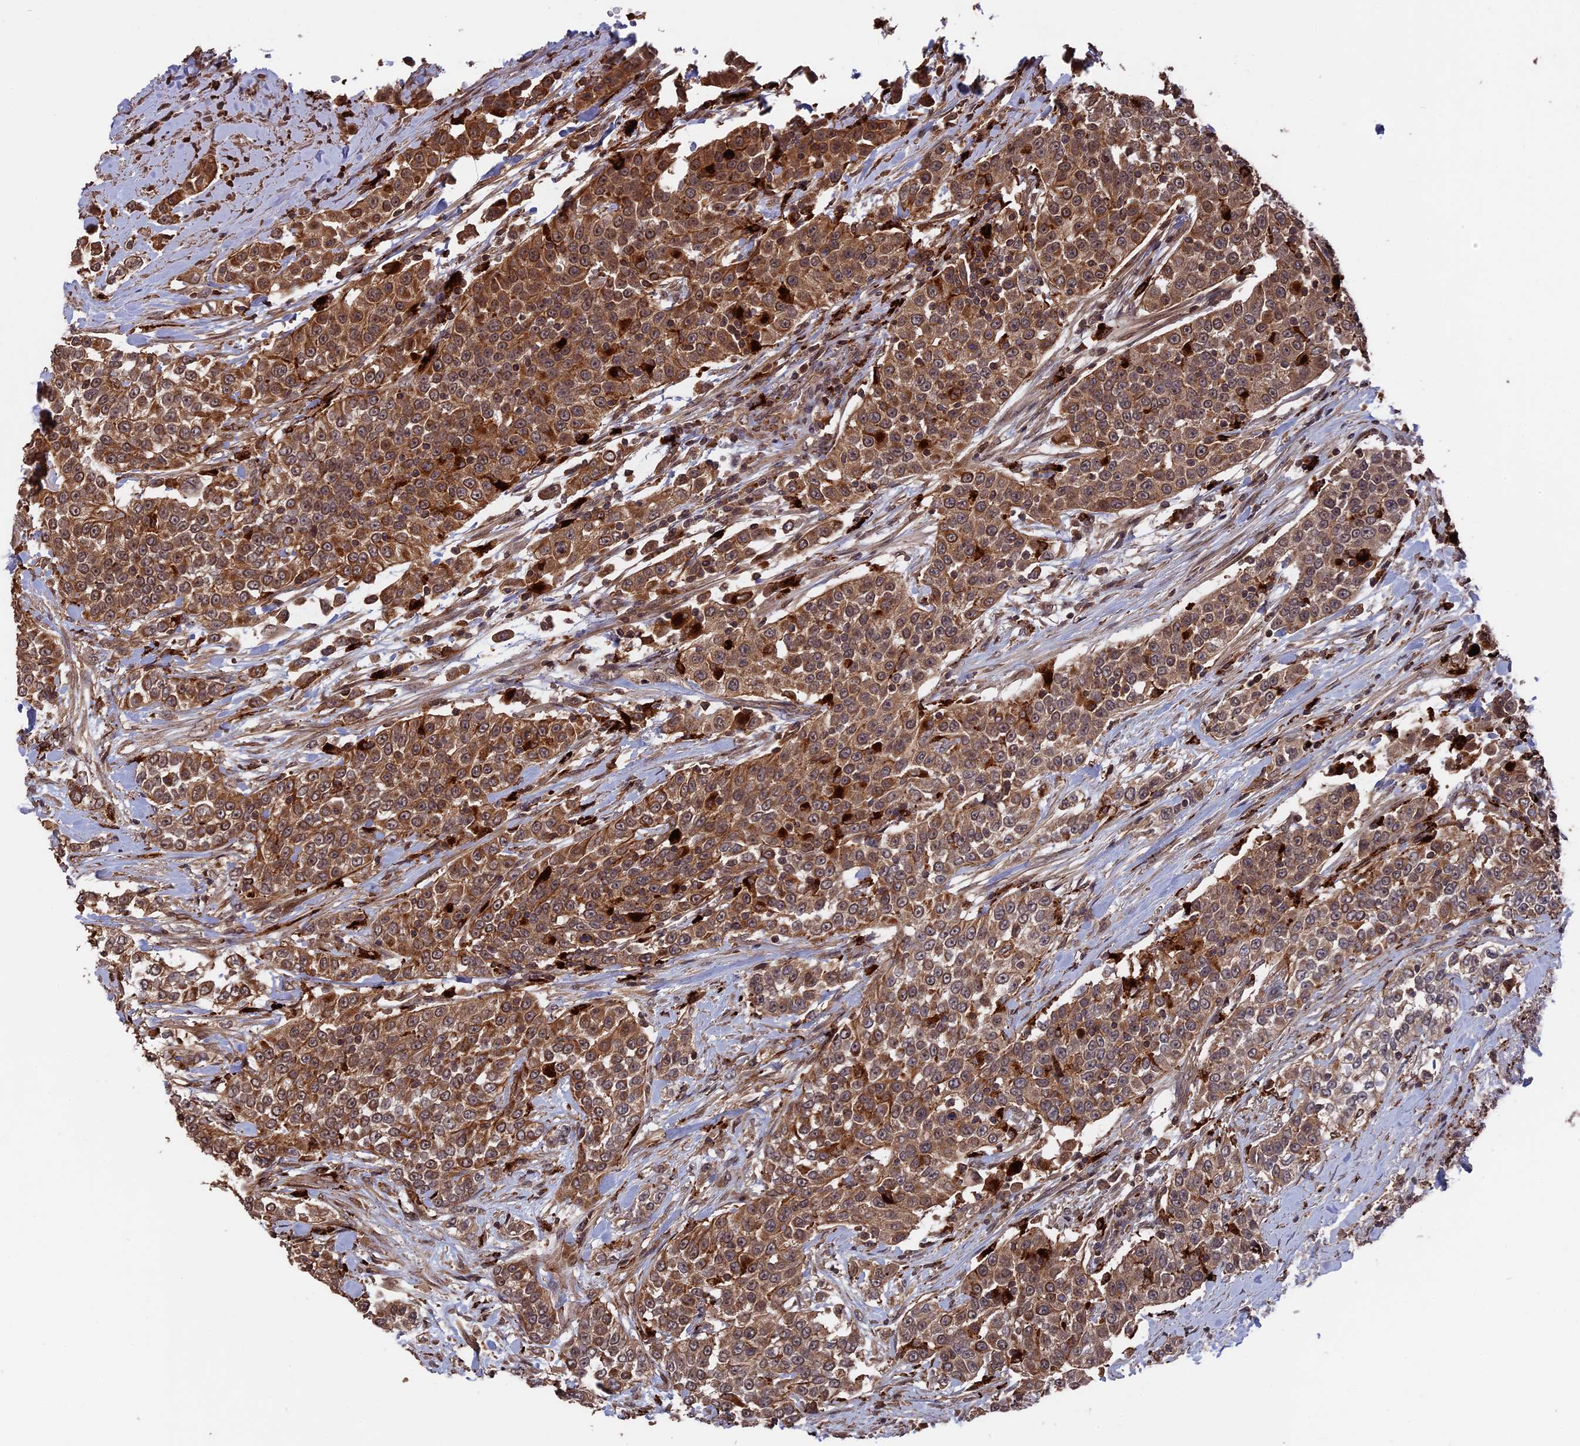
{"staining": {"intensity": "moderate", "quantity": ">75%", "location": "cytoplasmic/membranous"}, "tissue": "urothelial cancer", "cell_type": "Tumor cells", "image_type": "cancer", "snomed": [{"axis": "morphology", "description": "Urothelial carcinoma, High grade"}, {"axis": "topography", "description": "Urinary bladder"}], "caption": "Immunohistochemistry micrograph of human urothelial cancer stained for a protein (brown), which reveals medium levels of moderate cytoplasmic/membranous staining in approximately >75% of tumor cells.", "gene": "TELO2", "patient": {"sex": "female", "age": 80}}